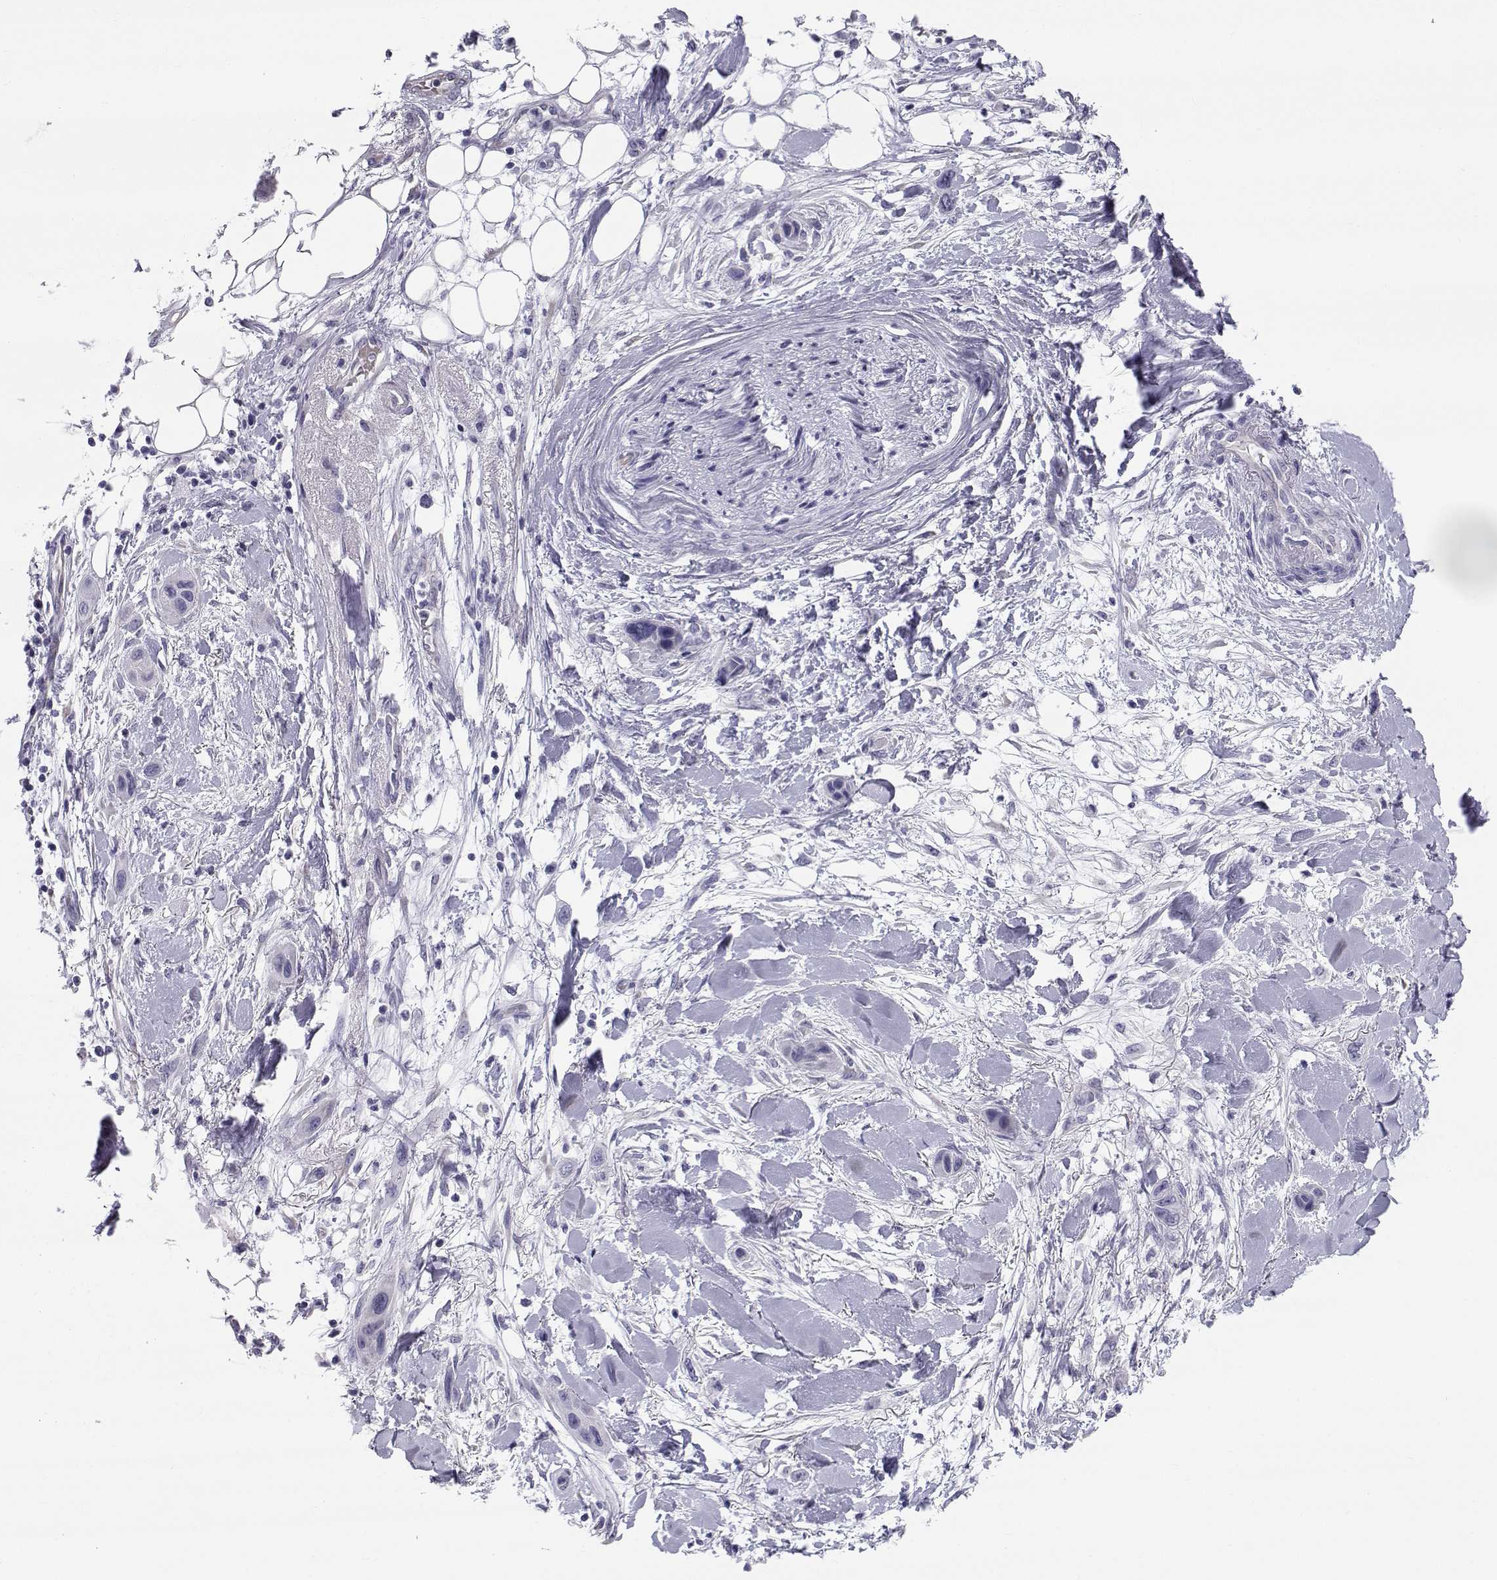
{"staining": {"intensity": "negative", "quantity": "none", "location": "none"}, "tissue": "skin cancer", "cell_type": "Tumor cells", "image_type": "cancer", "snomed": [{"axis": "morphology", "description": "Squamous cell carcinoma, NOS"}, {"axis": "topography", "description": "Skin"}], "caption": "This micrograph is of skin cancer stained with immunohistochemistry (IHC) to label a protein in brown with the nuclei are counter-stained blue. There is no positivity in tumor cells.", "gene": "RNASE12", "patient": {"sex": "male", "age": 79}}